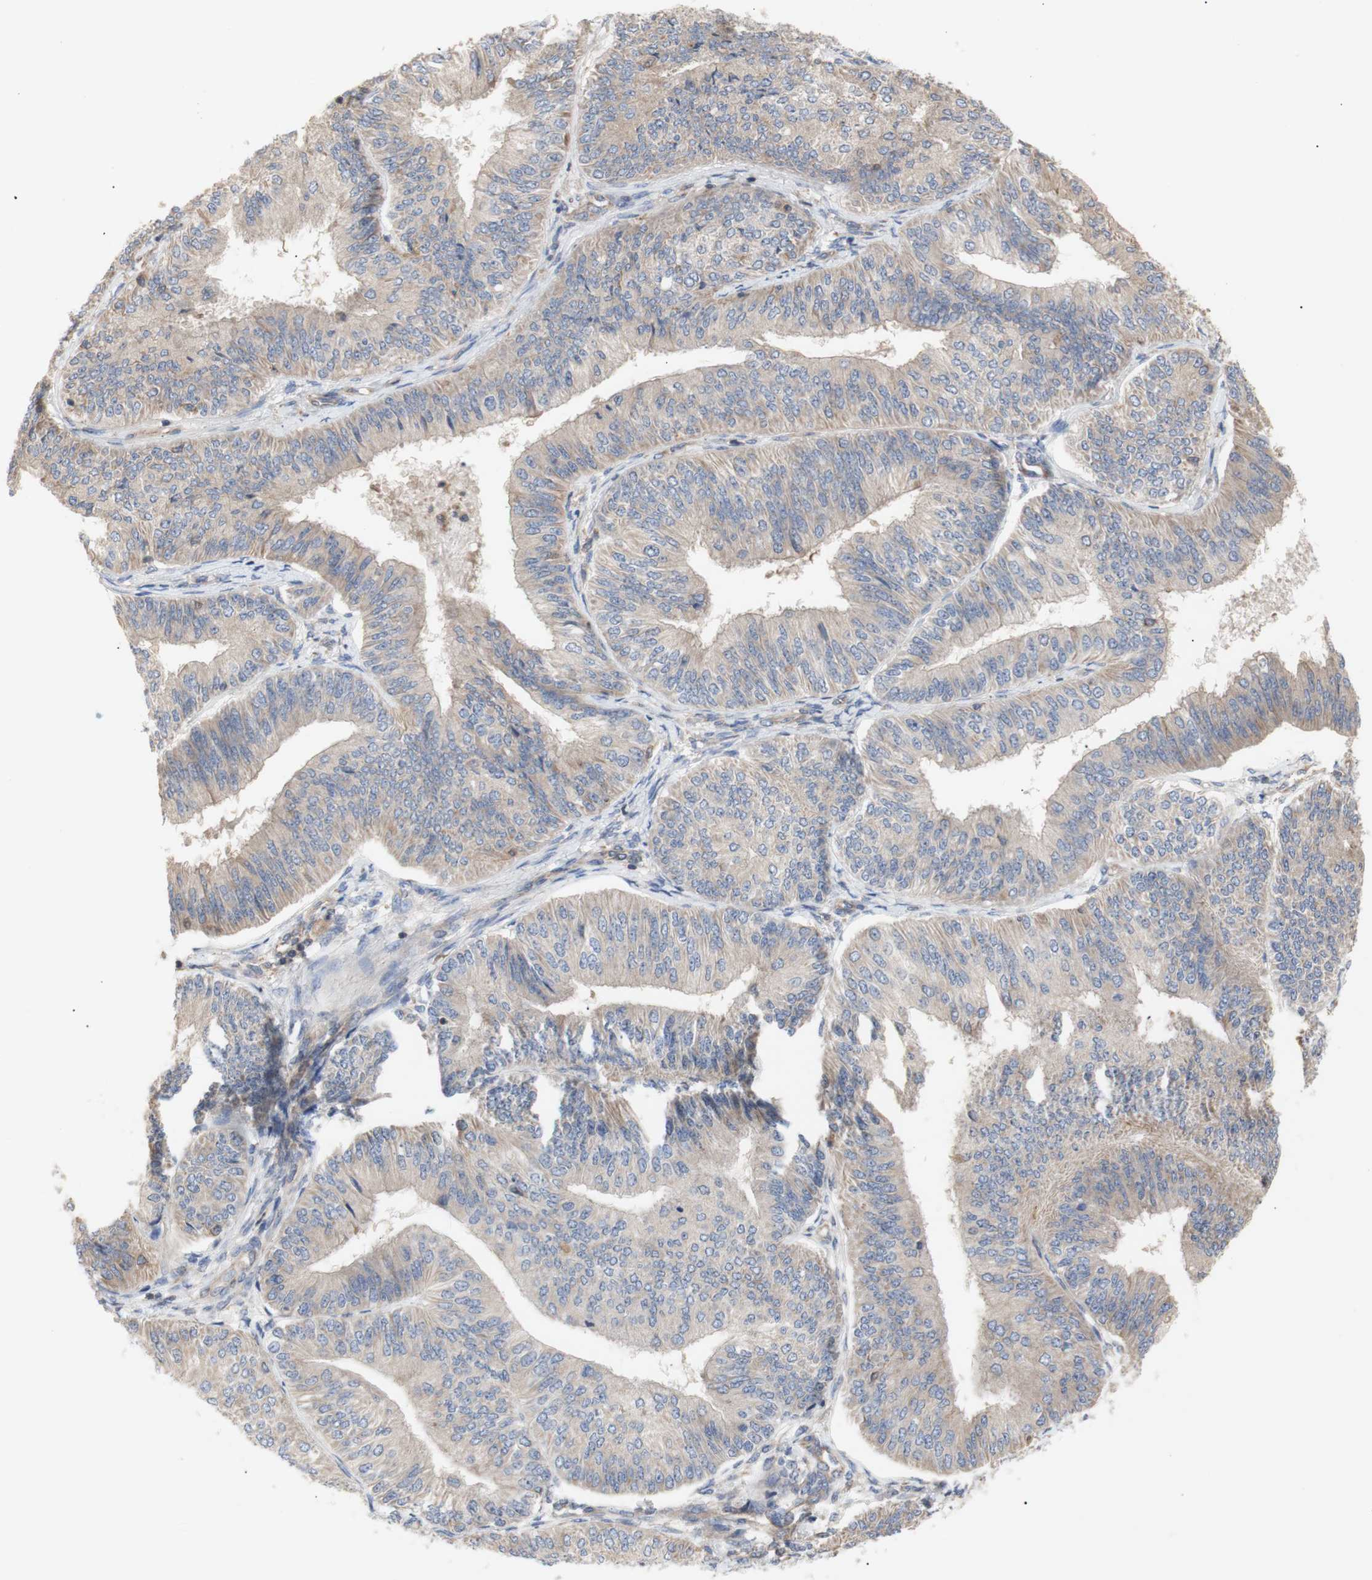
{"staining": {"intensity": "weak", "quantity": ">75%", "location": "cytoplasmic/membranous"}, "tissue": "endometrial cancer", "cell_type": "Tumor cells", "image_type": "cancer", "snomed": [{"axis": "morphology", "description": "Adenocarcinoma, NOS"}, {"axis": "topography", "description": "Endometrium"}], "caption": "Protein staining displays weak cytoplasmic/membranous expression in approximately >75% of tumor cells in endometrial adenocarcinoma.", "gene": "IKBKG", "patient": {"sex": "female", "age": 58}}